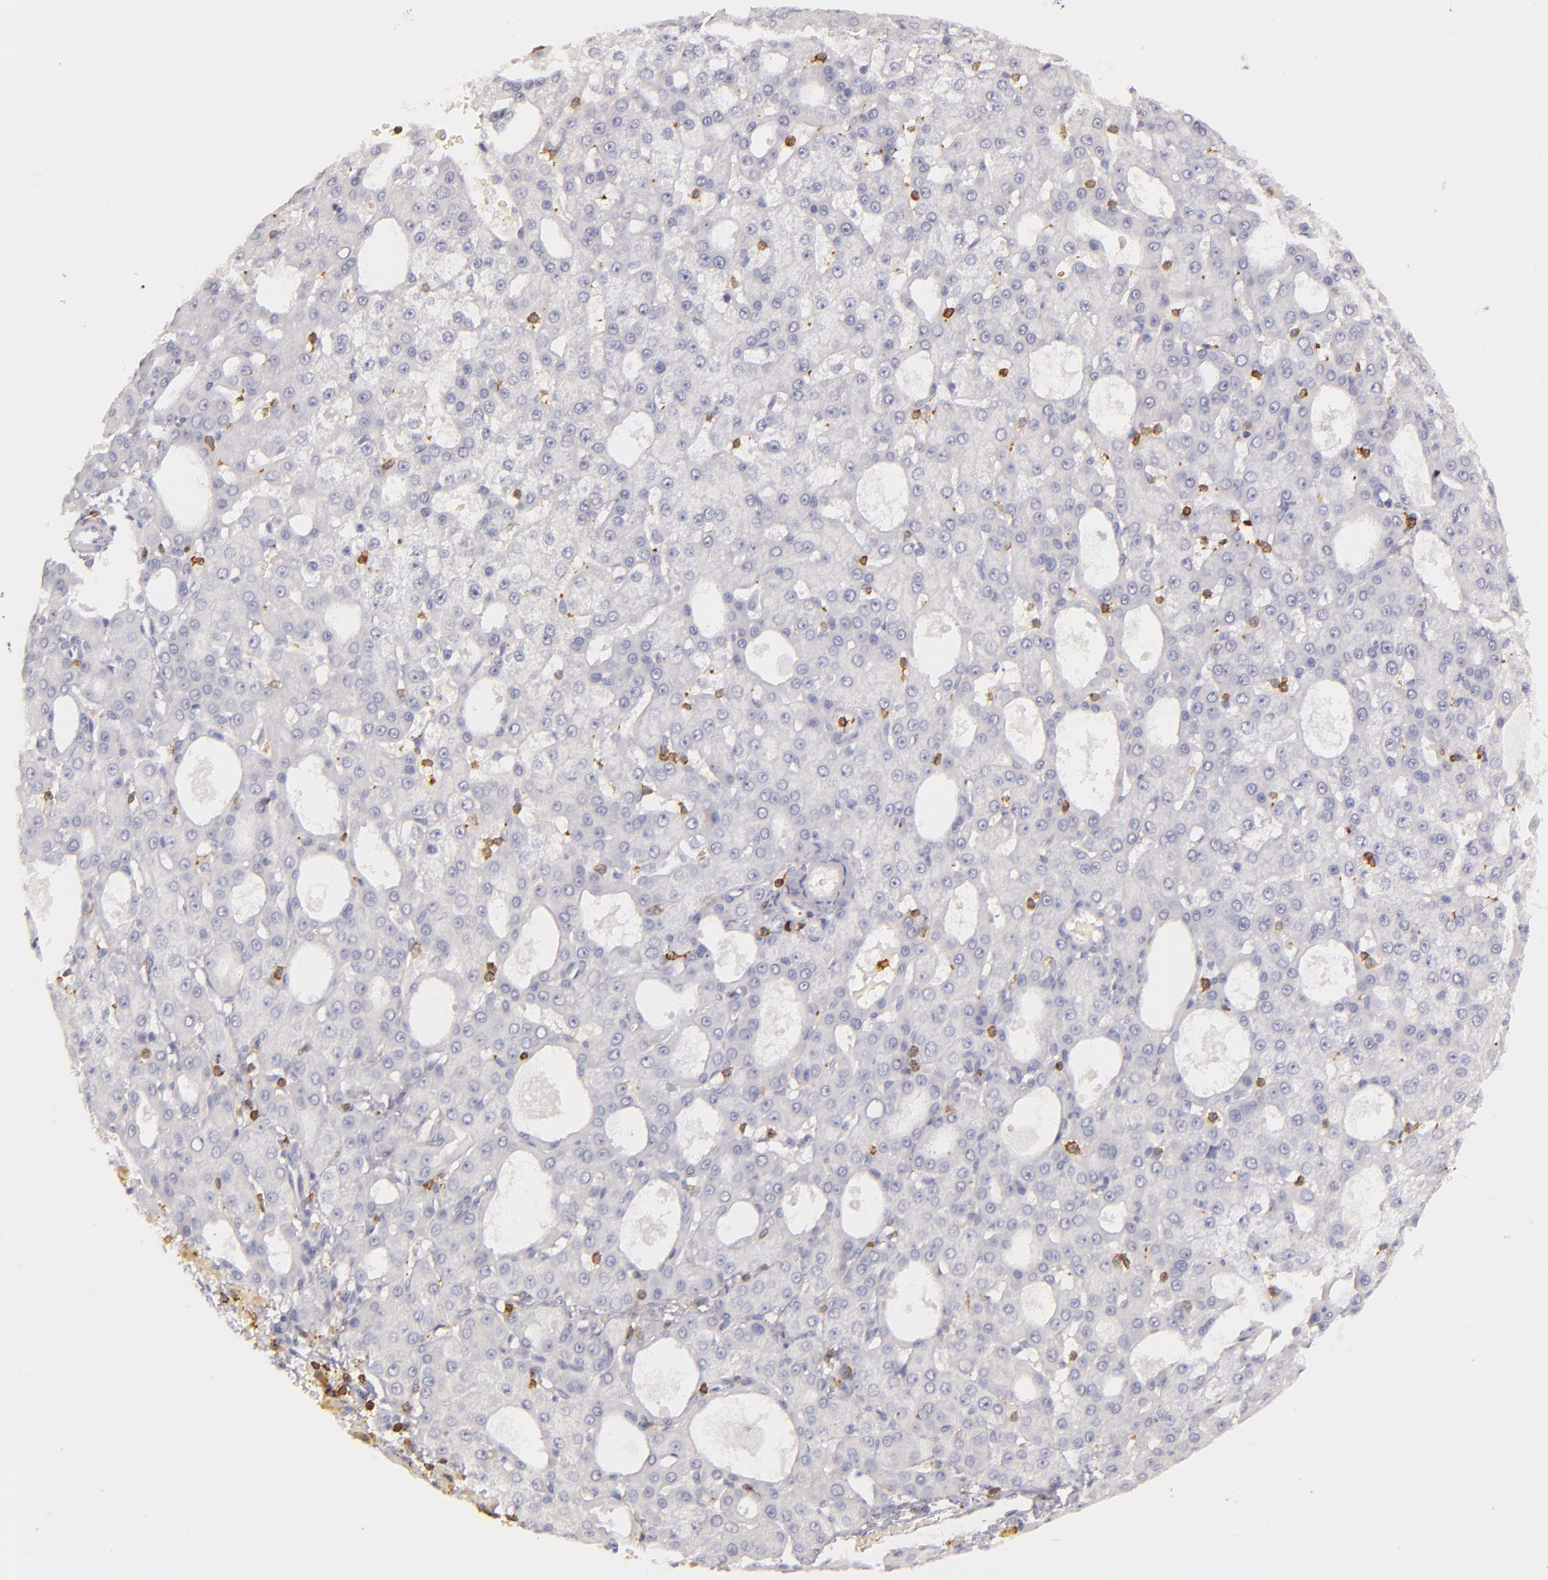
{"staining": {"intensity": "negative", "quantity": "none", "location": "none"}, "tissue": "liver cancer", "cell_type": "Tumor cells", "image_type": "cancer", "snomed": [{"axis": "morphology", "description": "Carcinoma, Hepatocellular, NOS"}, {"axis": "topography", "description": "Liver"}], "caption": "Micrograph shows no protein positivity in tumor cells of hepatocellular carcinoma (liver) tissue. (IHC, brightfield microscopy, high magnification).", "gene": "LAT", "patient": {"sex": "male", "age": 47}}